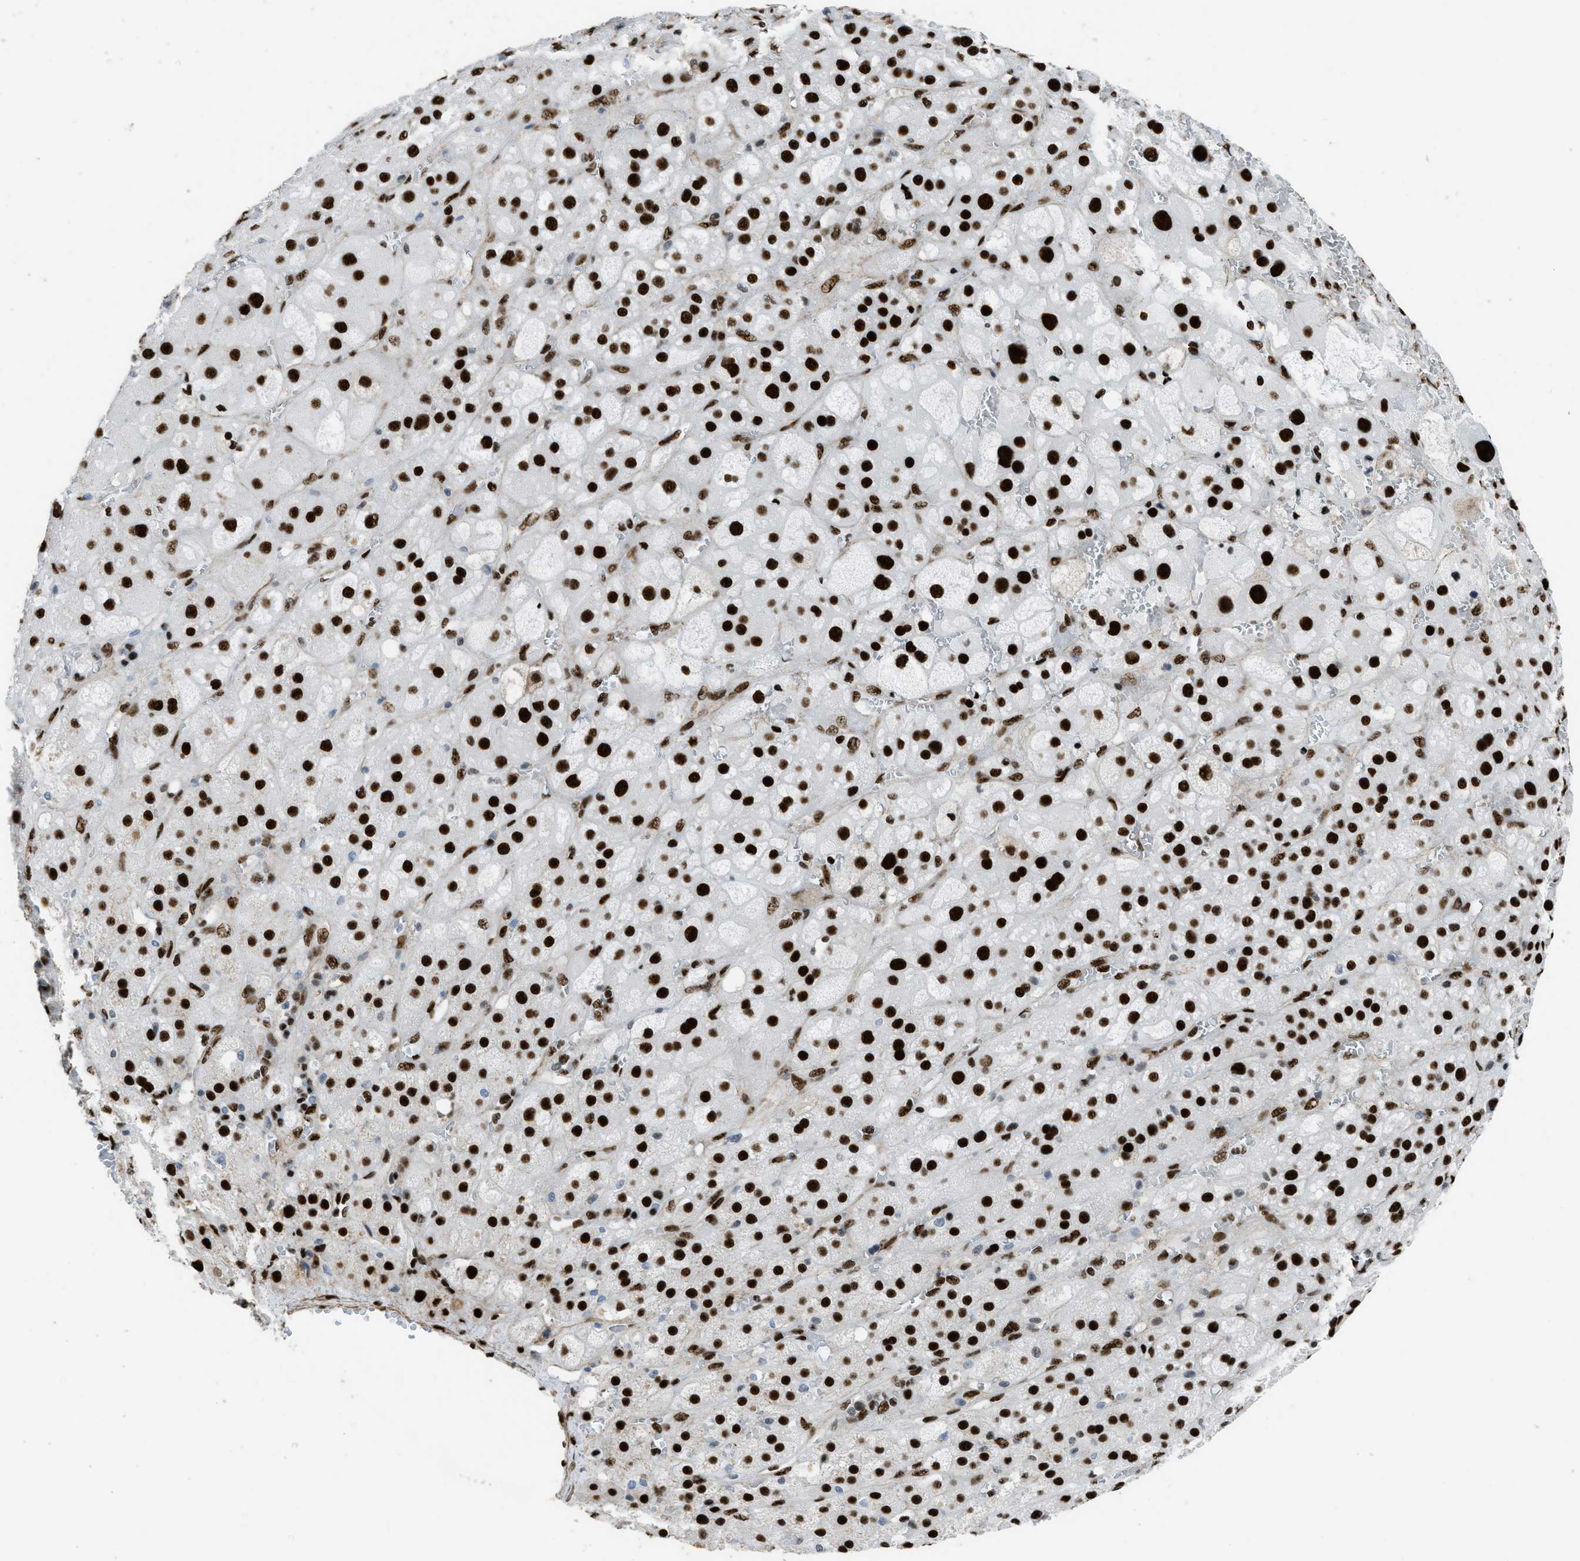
{"staining": {"intensity": "strong", "quantity": ">75%", "location": "nuclear"}, "tissue": "adrenal gland", "cell_type": "Glandular cells", "image_type": "normal", "snomed": [{"axis": "morphology", "description": "Normal tissue, NOS"}, {"axis": "topography", "description": "Adrenal gland"}], "caption": "DAB immunohistochemical staining of unremarkable human adrenal gland shows strong nuclear protein staining in approximately >75% of glandular cells.", "gene": "ZNF207", "patient": {"sex": "female", "age": 47}}